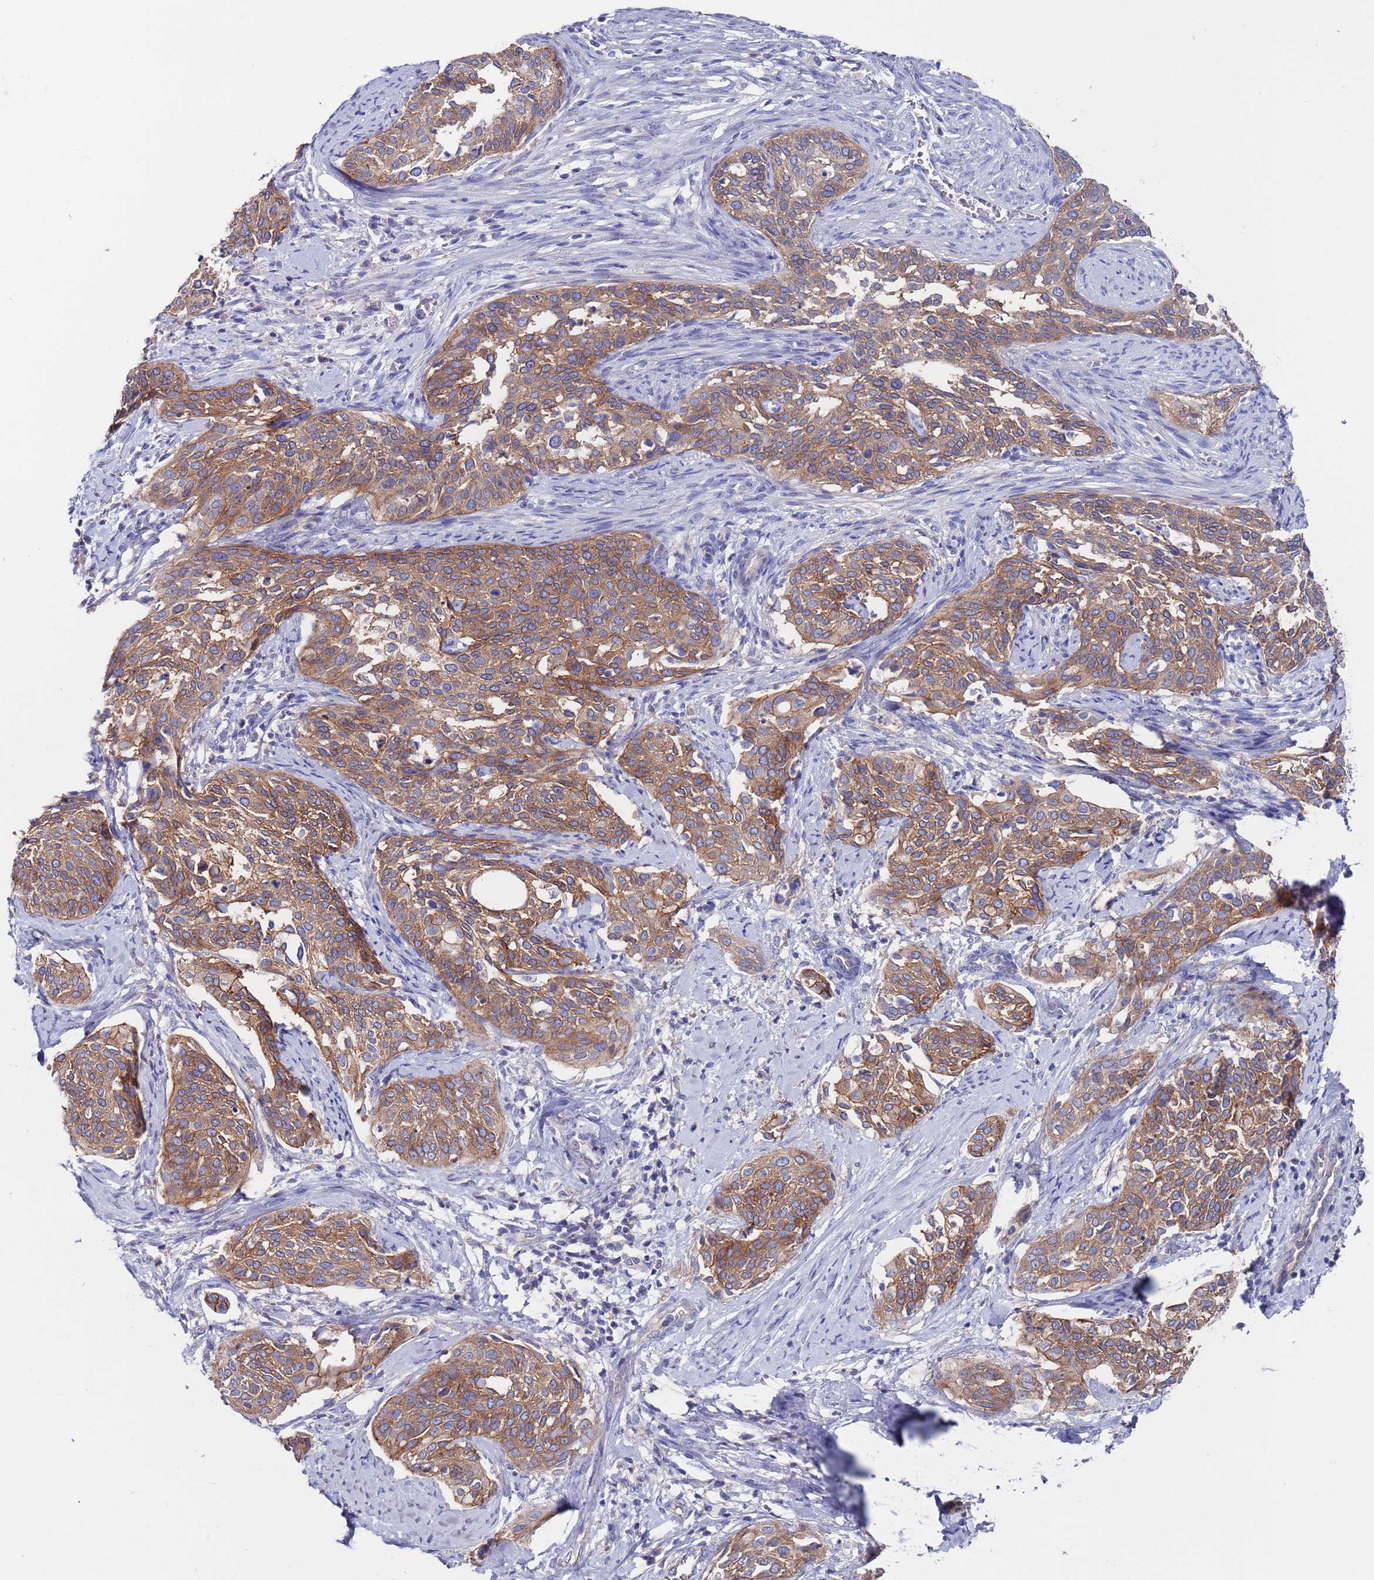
{"staining": {"intensity": "moderate", "quantity": ">75%", "location": "cytoplasmic/membranous"}, "tissue": "cervical cancer", "cell_type": "Tumor cells", "image_type": "cancer", "snomed": [{"axis": "morphology", "description": "Squamous cell carcinoma, NOS"}, {"axis": "topography", "description": "Cervix"}], "caption": "This is a histology image of immunohistochemistry (IHC) staining of cervical cancer (squamous cell carcinoma), which shows moderate staining in the cytoplasmic/membranous of tumor cells.", "gene": "KRTCAP3", "patient": {"sex": "female", "age": 44}}